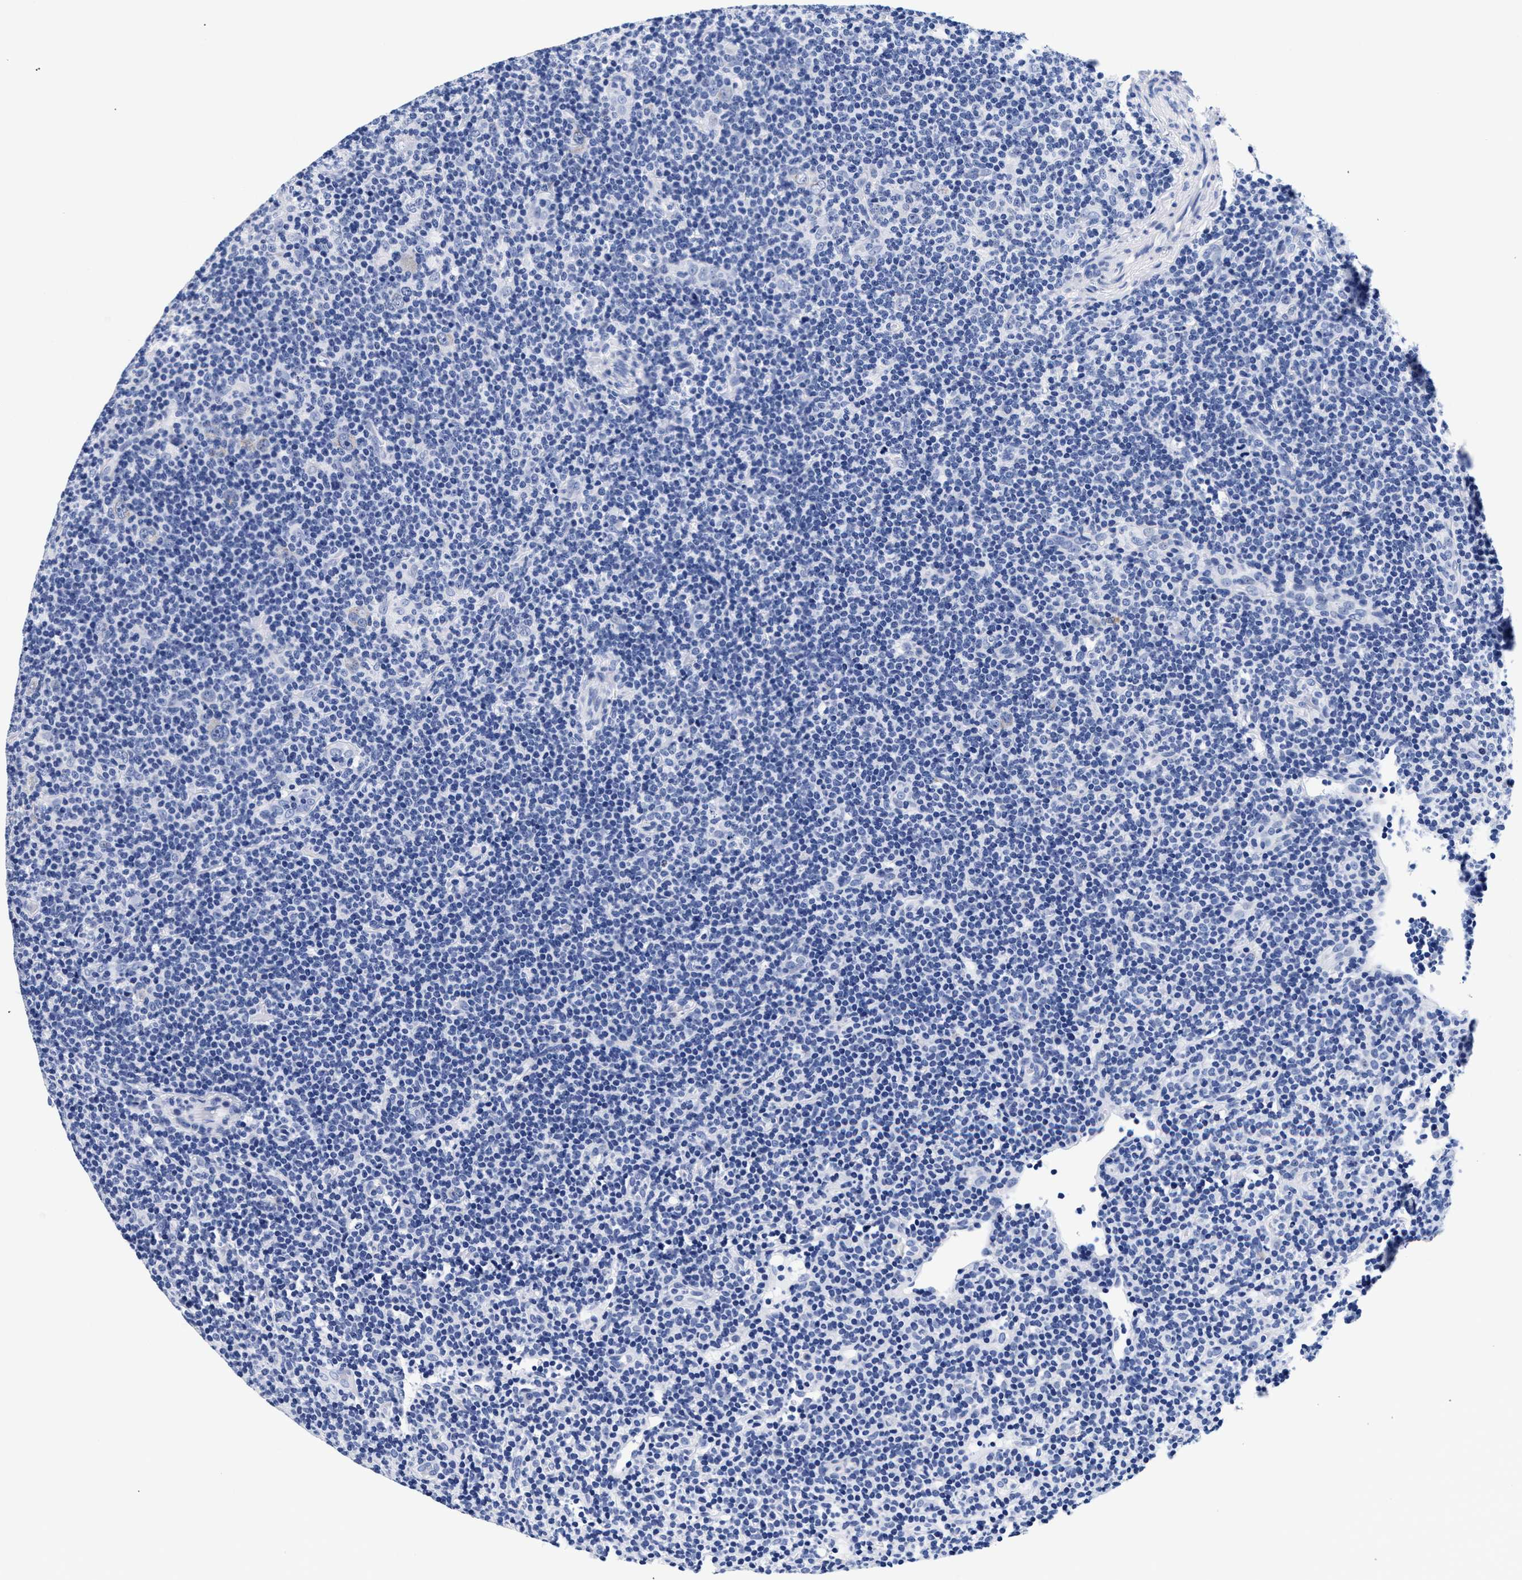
{"staining": {"intensity": "negative", "quantity": "none", "location": "none"}, "tissue": "lymphoma", "cell_type": "Tumor cells", "image_type": "cancer", "snomed": [{"axis": "morphology", "description": "Hodgkin's disease, NOS"}, {"axis": "topography", "description": "Lymph node"}], "caption": "Lymphoma stained for a protein using immunohistochemistry shows no expression tumor cells.", "gene": "RAB3B", "patient": {"sex": "female", "age": 57}}